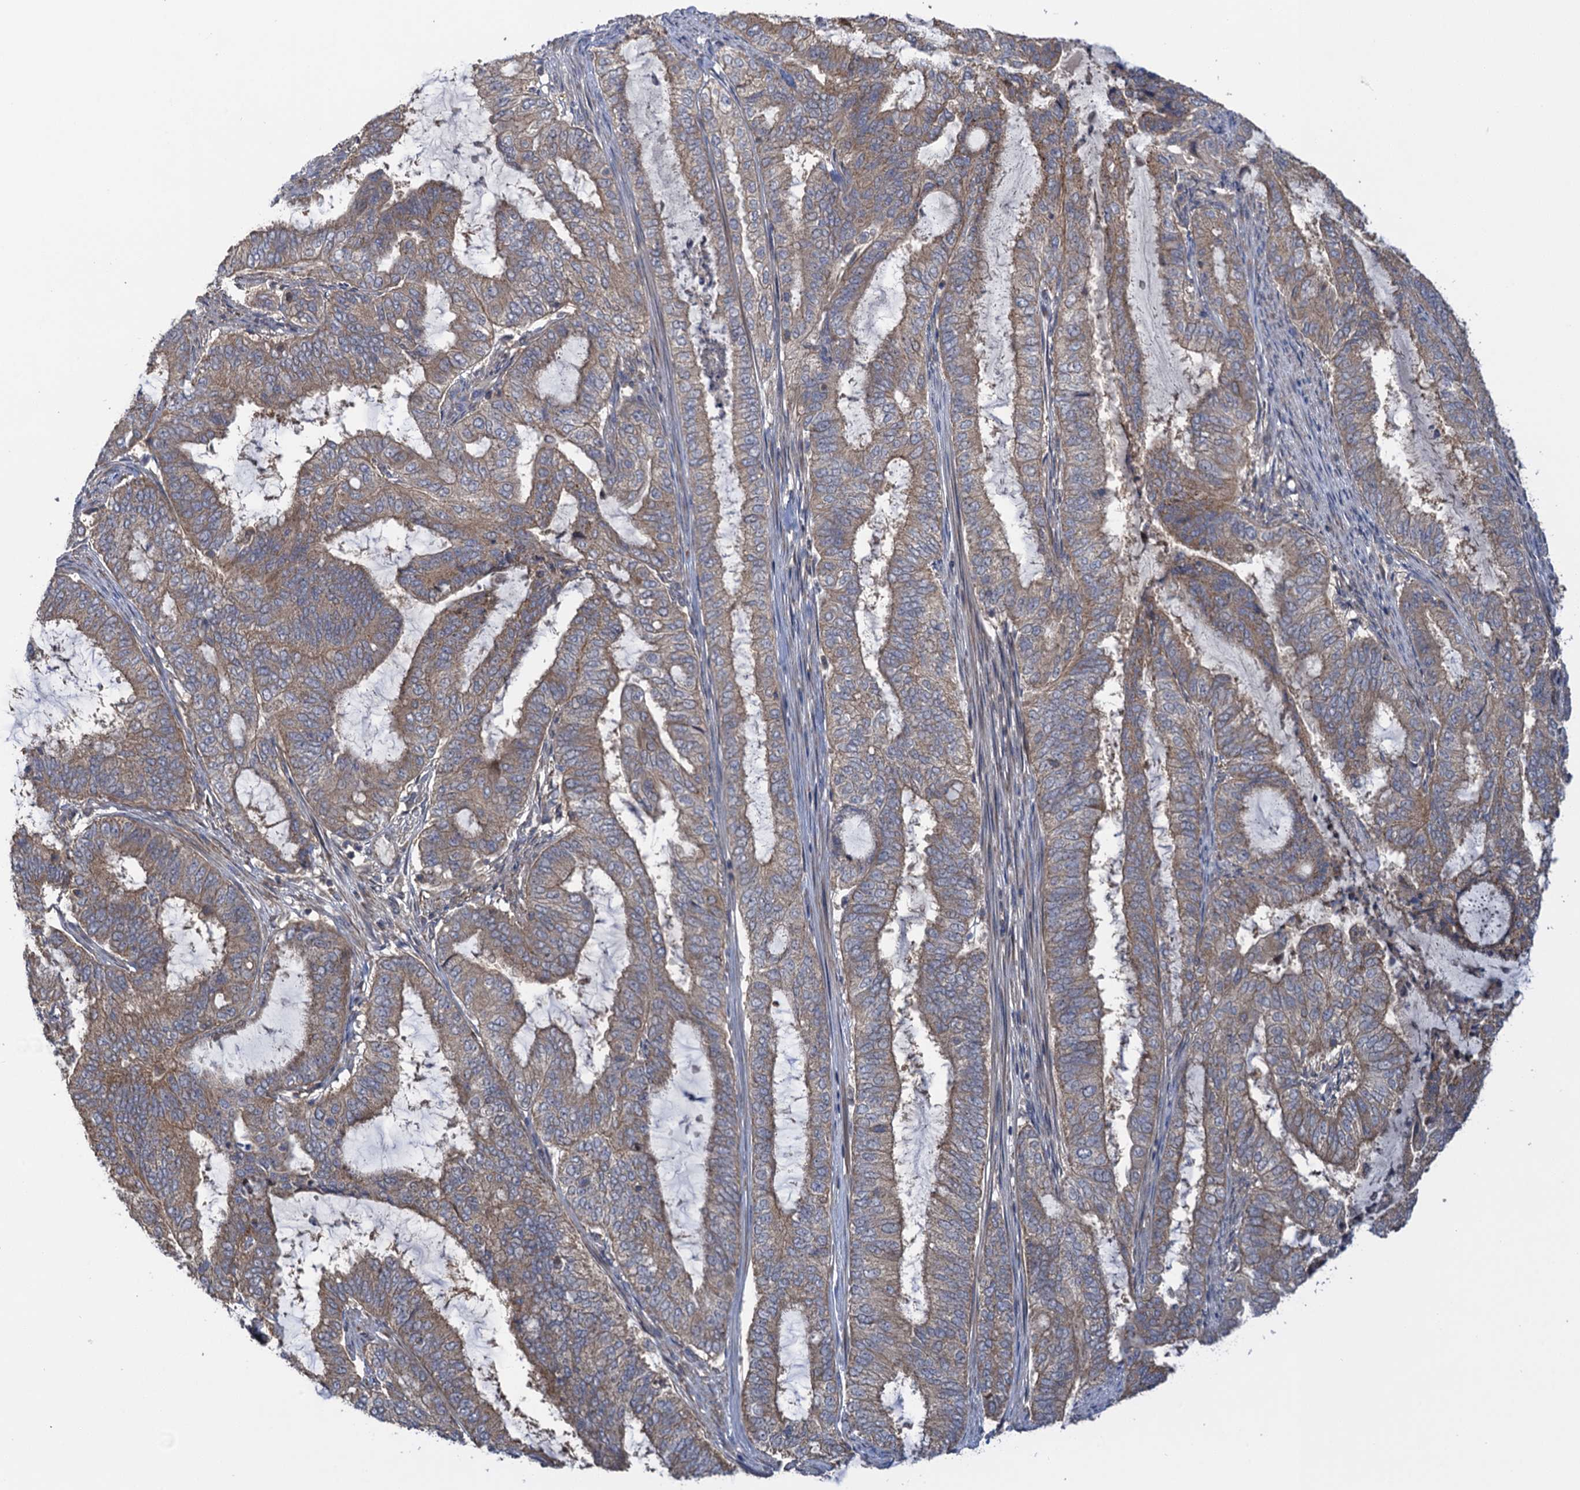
{"staining": {"intensity": "moderate", "quantity": "25%-75%", "location": "cytoplasmic/membranous"}, "tissue": "endometrial cancer", "cell_type": "Tumor cells", "image_type": "cancer", "snomed": [{"axis": "morphology", "description": "Adenocarcinoma, NOS"}, {"axis": "topography", "description": "Endometrium"}], "caption": "Immunohistochemistry (IHC) photomicrograph of endometrial adenocarcinoma stained for a protein (brown), which shows medium levels of moderate cytoplasmic/membranous staining in approximately 25%-75% of tumor cells.", "gene": "WDR88", "patient": {"sex": "female", "age": 51}}